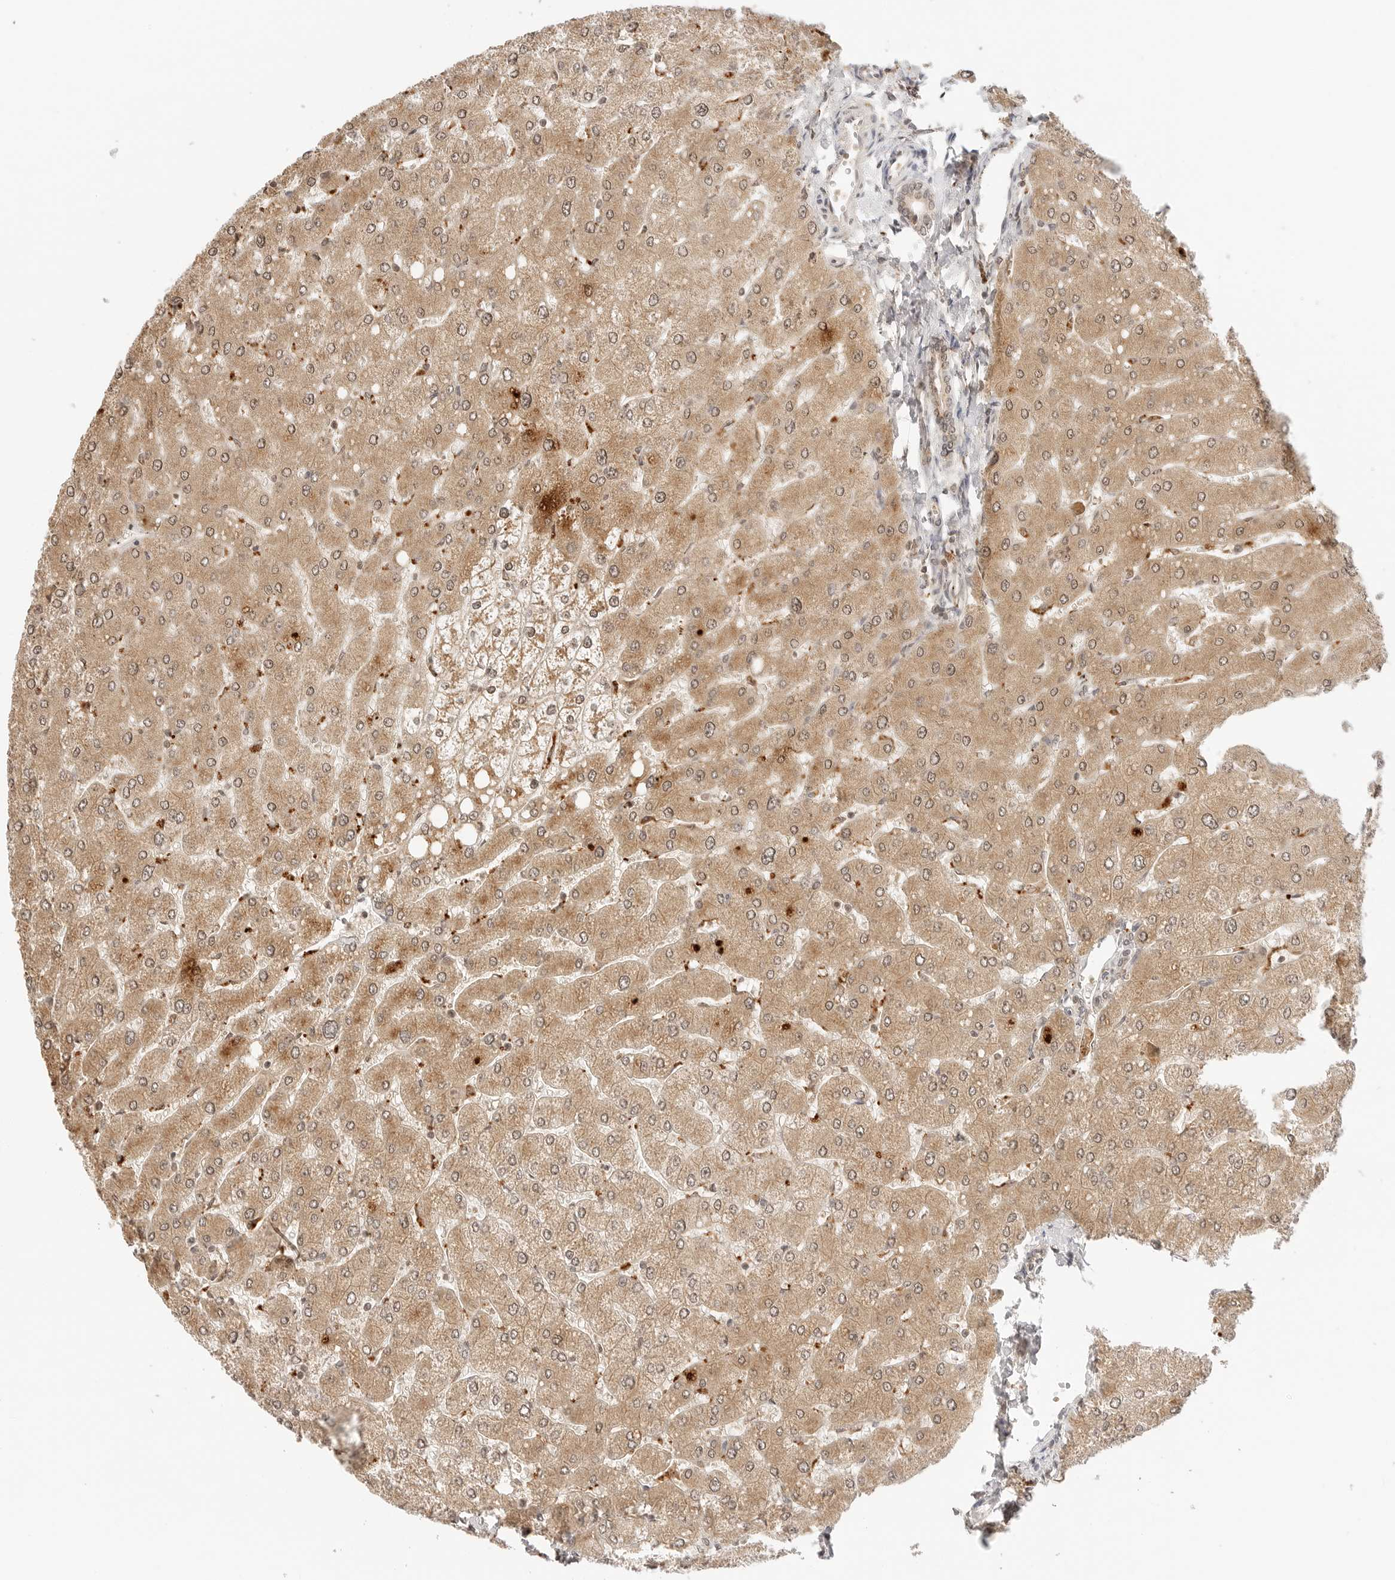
{"staining": {"intensity": "weak", "quantity": ">75%", "location": "cytoplasmic/membranous,nuclear"}, "tissue": "liver", "cell_type": "Cholangiocytes", "image_type": "normal", "snomed": [{"axis": "morphology", "description": "Normal tissue, NOS"}, {"axis": "topography", "description": "Liver"}], "caption": "Immunohistochemistry (IHC) staining of benign liver, which reveals low levels of weak cytoplasmic/membranous,nuclear expression in about >75% of cholangiocytes indicating weak cytoplasmic/membranous,nuclear protein staining. The staining was performed using DAB (brown) for protein detection and nuclei were counterstained in hematoxylin (blue).", "gene": "GPR34", "patient": {"sex": "male", "age": 55}}